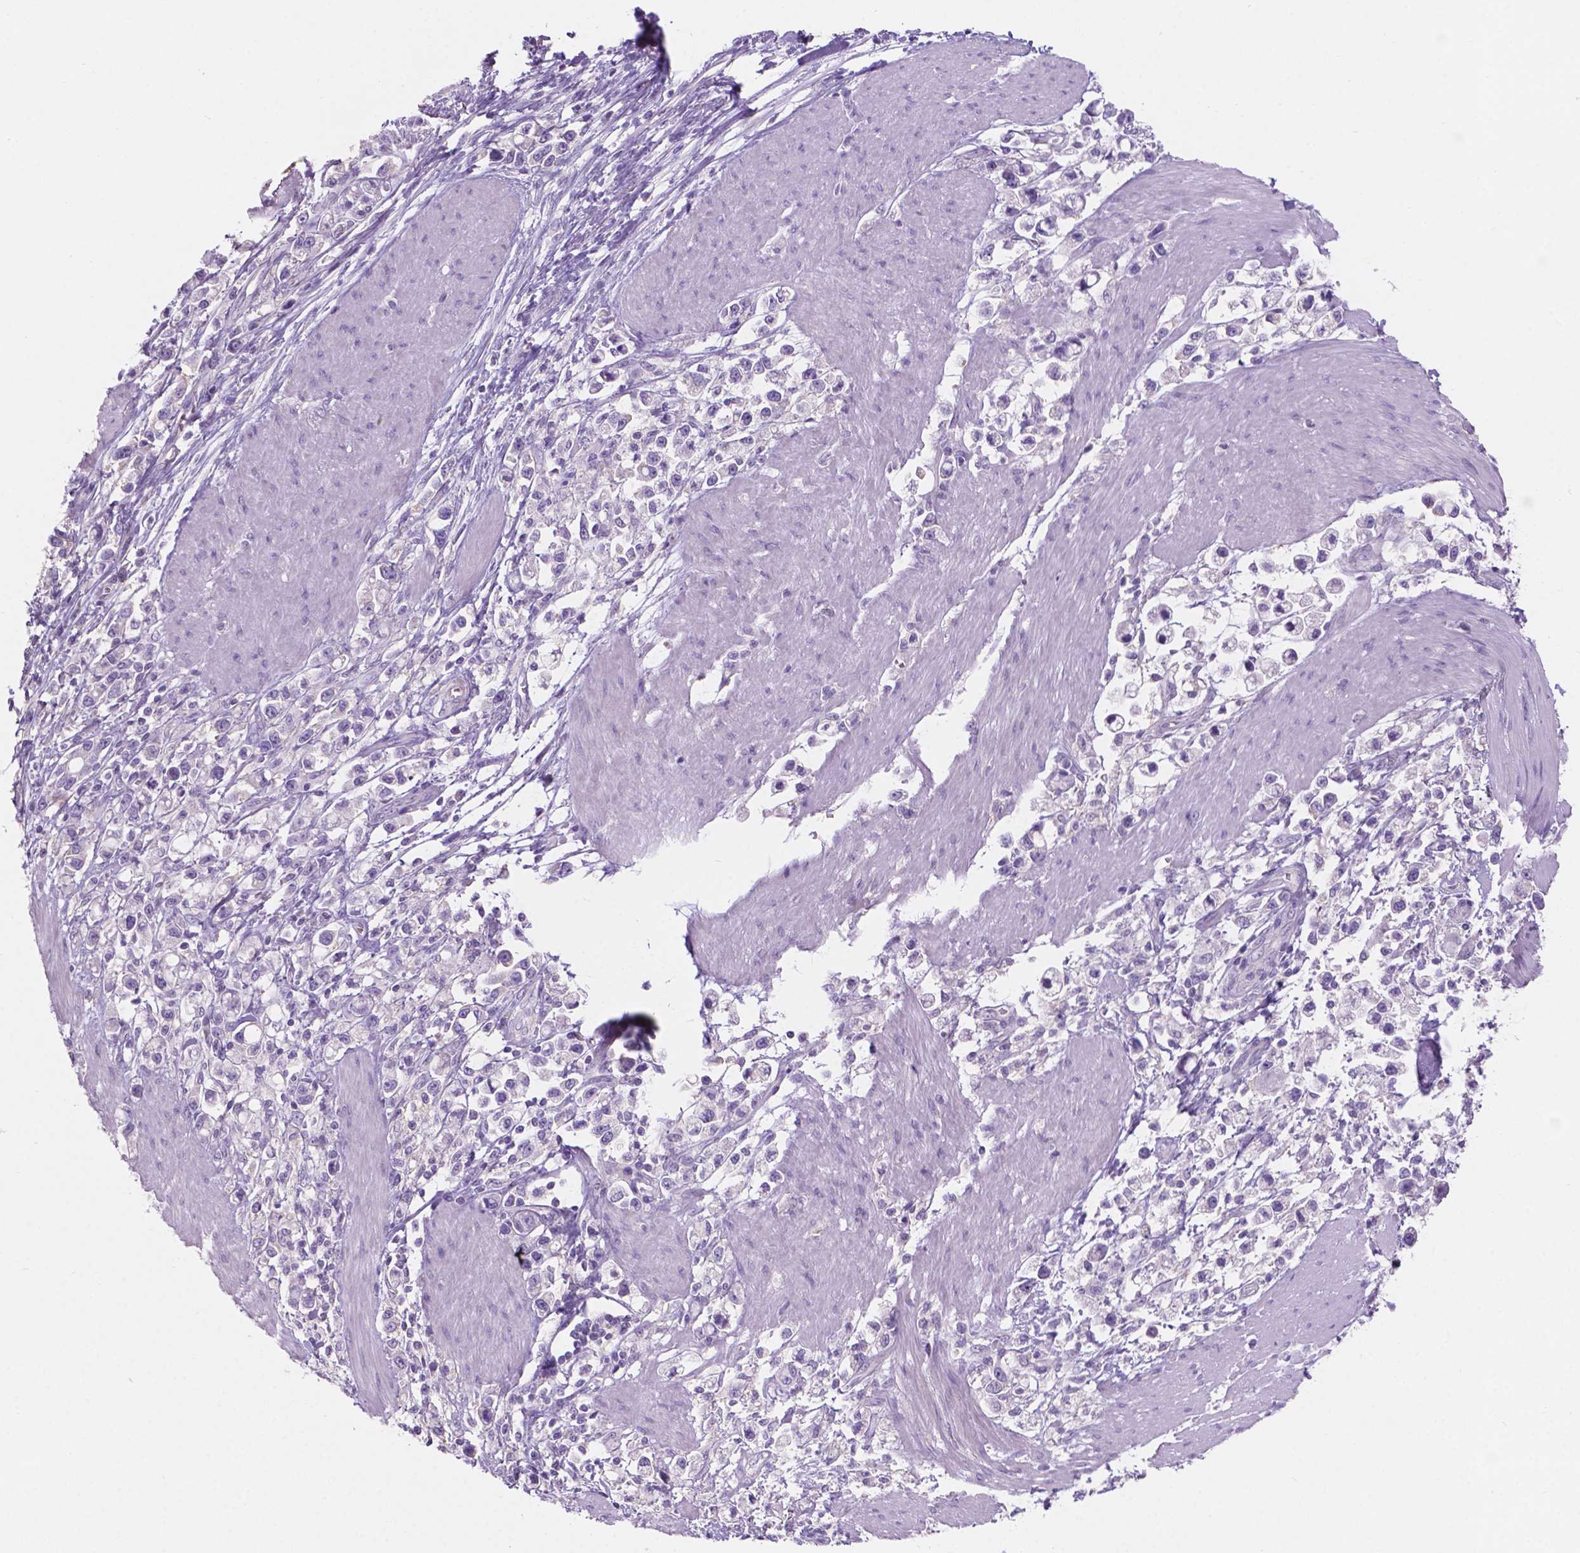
{"staining": {"intensity": "negative", "quantity": "none", "location": "none"}, "tissue": "stomach cancer", "cell_type": "Tumor cells", "image_type": "cancer", "snomed": [{"axis": "morphology", "description": "Adenocarcinoma, NOS"}, {"axis": "topography", "description": "Stomach"}], "caption": "DAB (3,3'-diaminobenzidine) immunohistochemical staining of human stomach cancer (adenocarcinoma) demonstrates no significant expression in tumor cells.", "gene": "SBSN", "patient": {"sex": "male", "age": 63}}